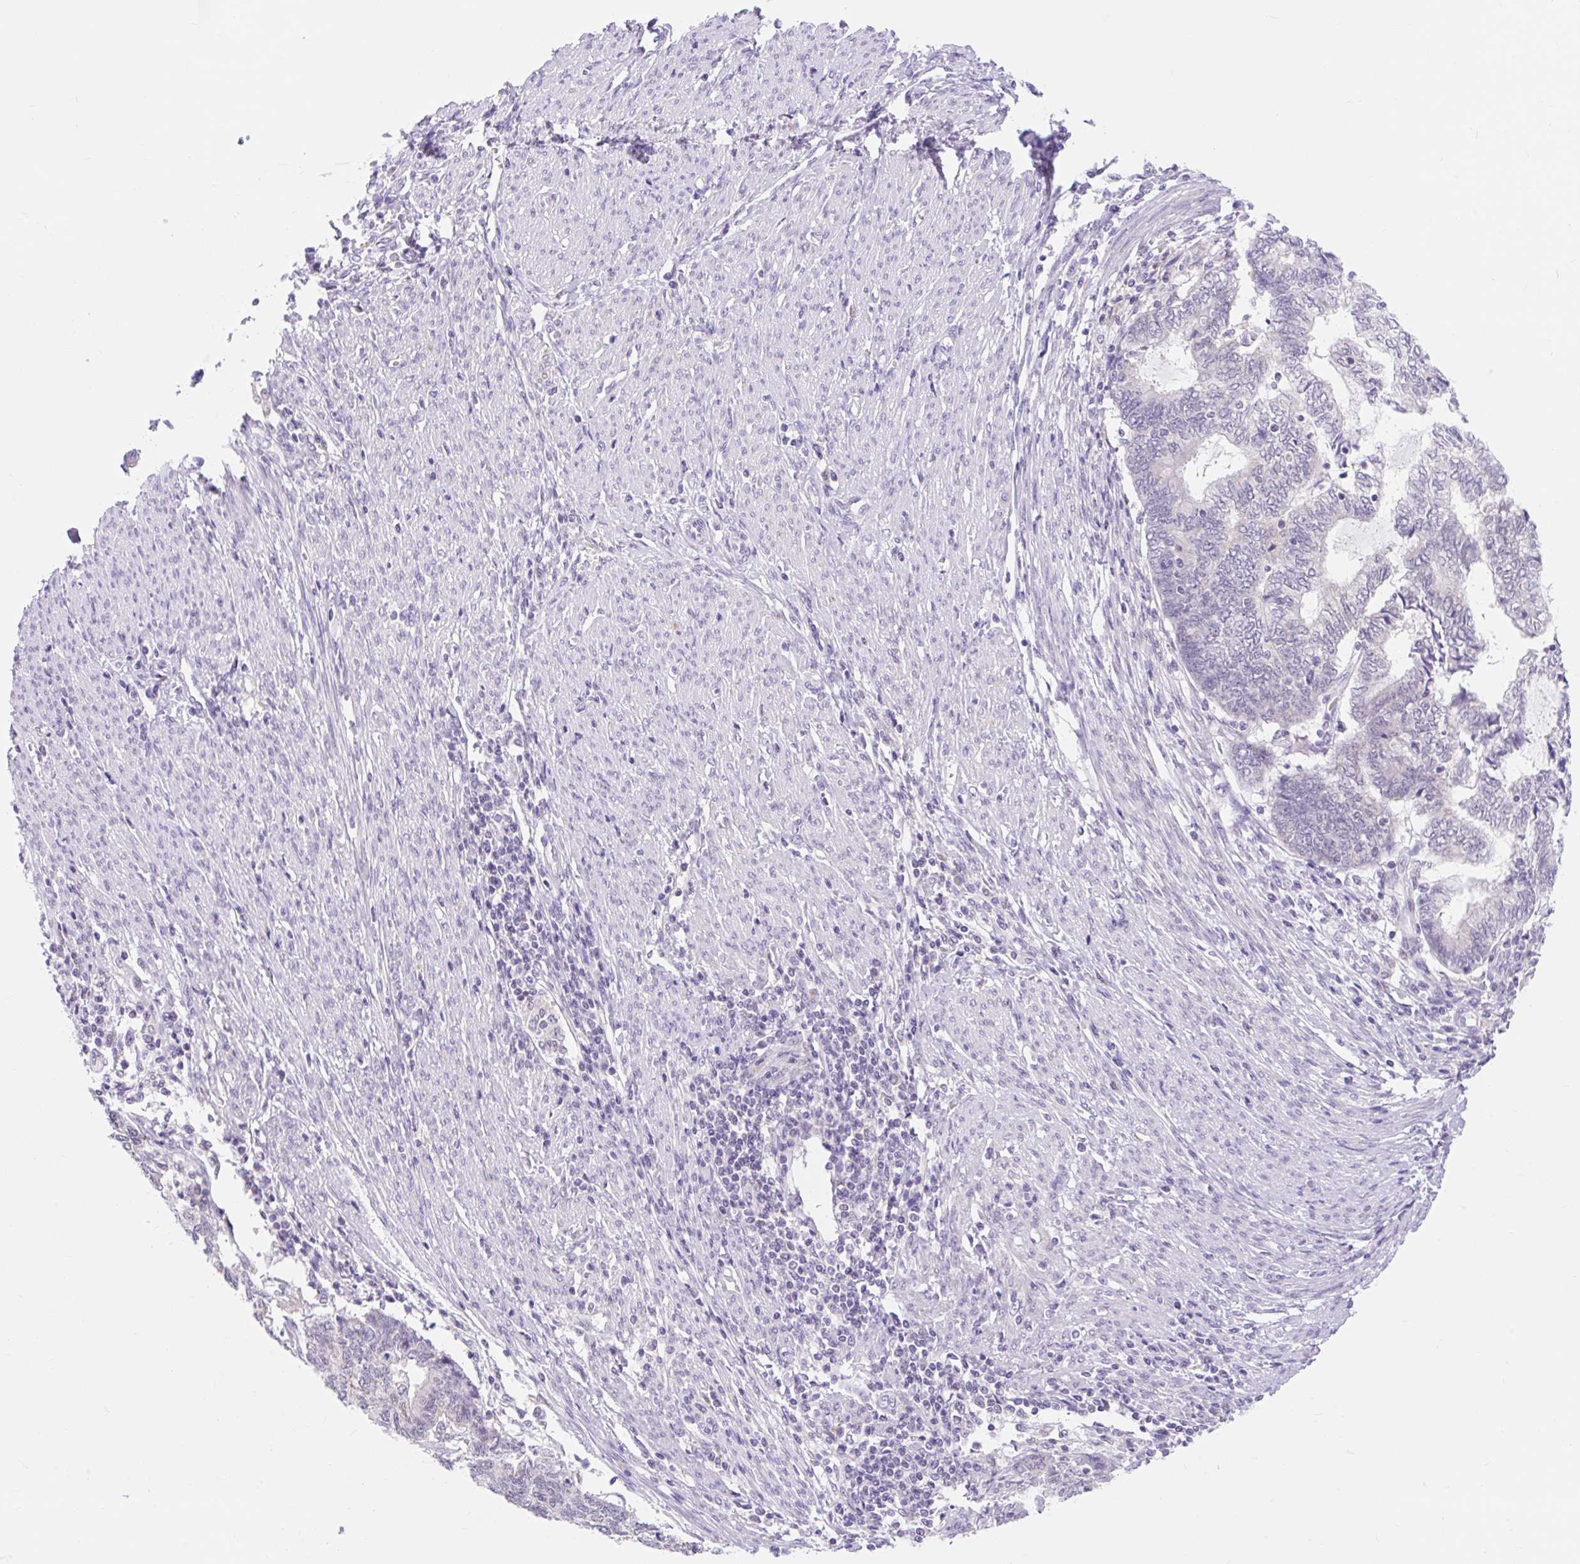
{"staining": {"intensity": "negative", "quantity": "none", "location": "none"}, "tissue": "endometrial cancer", "cell_type": "Tumor cells", "image_type": "cancer", "snomed": [{"axis": "morphology", "description": "Adenocarcinoma, NOS"}, {"axis": "topography", "description": "Uterus"}, {"axis": "topography", "description": "Endometrium"}], "caption": "There is no significant expression in tumor cells of endometrial cancer.", "gene": "ITPK1", "patient": {"sex": "female", "age": 70}}